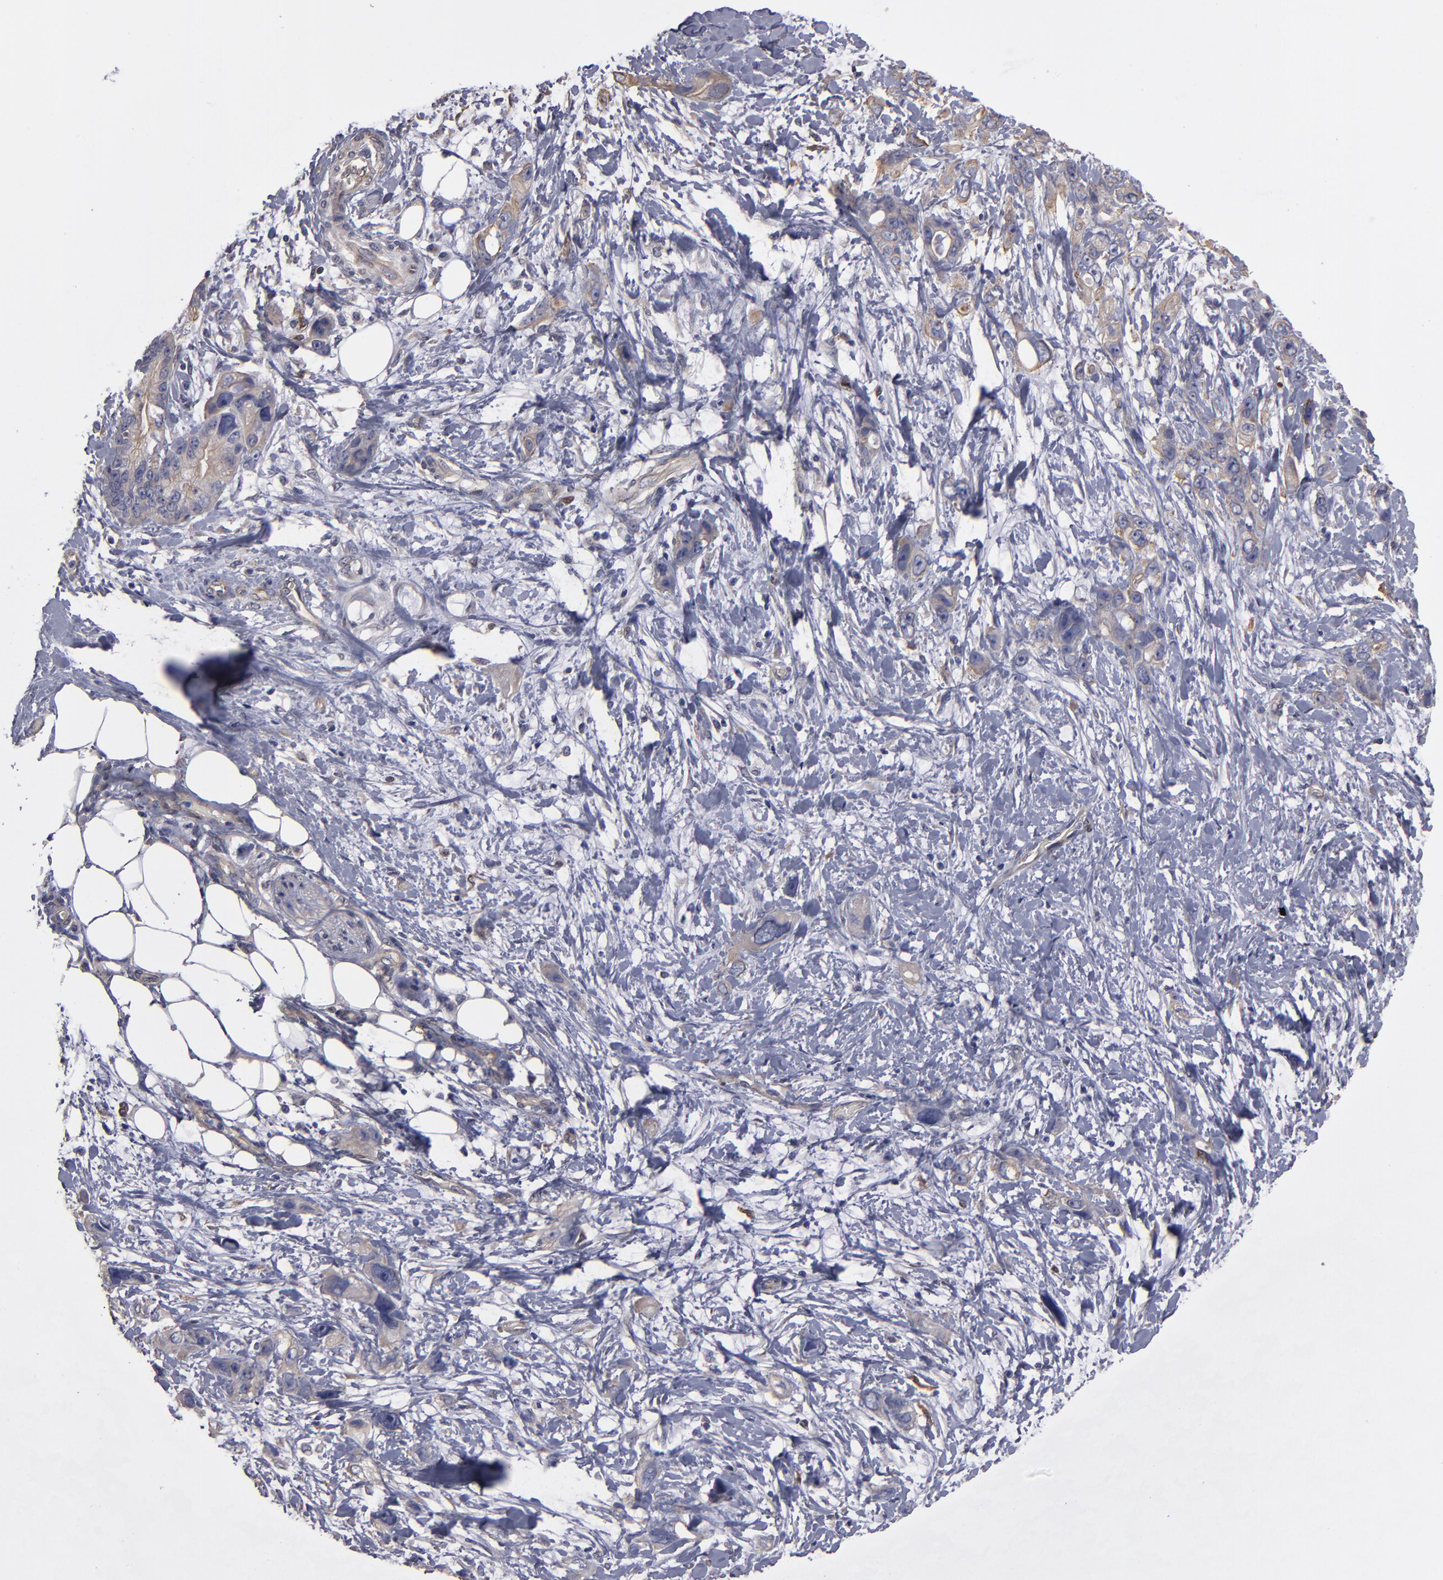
{"staining": {"intensity": "weak", "quantity": ">75%", "location": "cytoplasmic/membranous"}, "tissue": "stomach cancer", "cell_type": "Tumor cells", "image_type": "cancer", "snomed": [{"axis": "morphology", "description": "Adenocarcinoma, NOS"}, {"axis": "topography", "description": "Stomach, upper"}], "caption": "Immunohistochemical staining of stomach cancer demonstrates low levels of weak cytoplasmic/membranous protein staining in about >75% of tumor cells.", "gene": "NDRG2", "patient": {"sex": "male", "age": 47}}